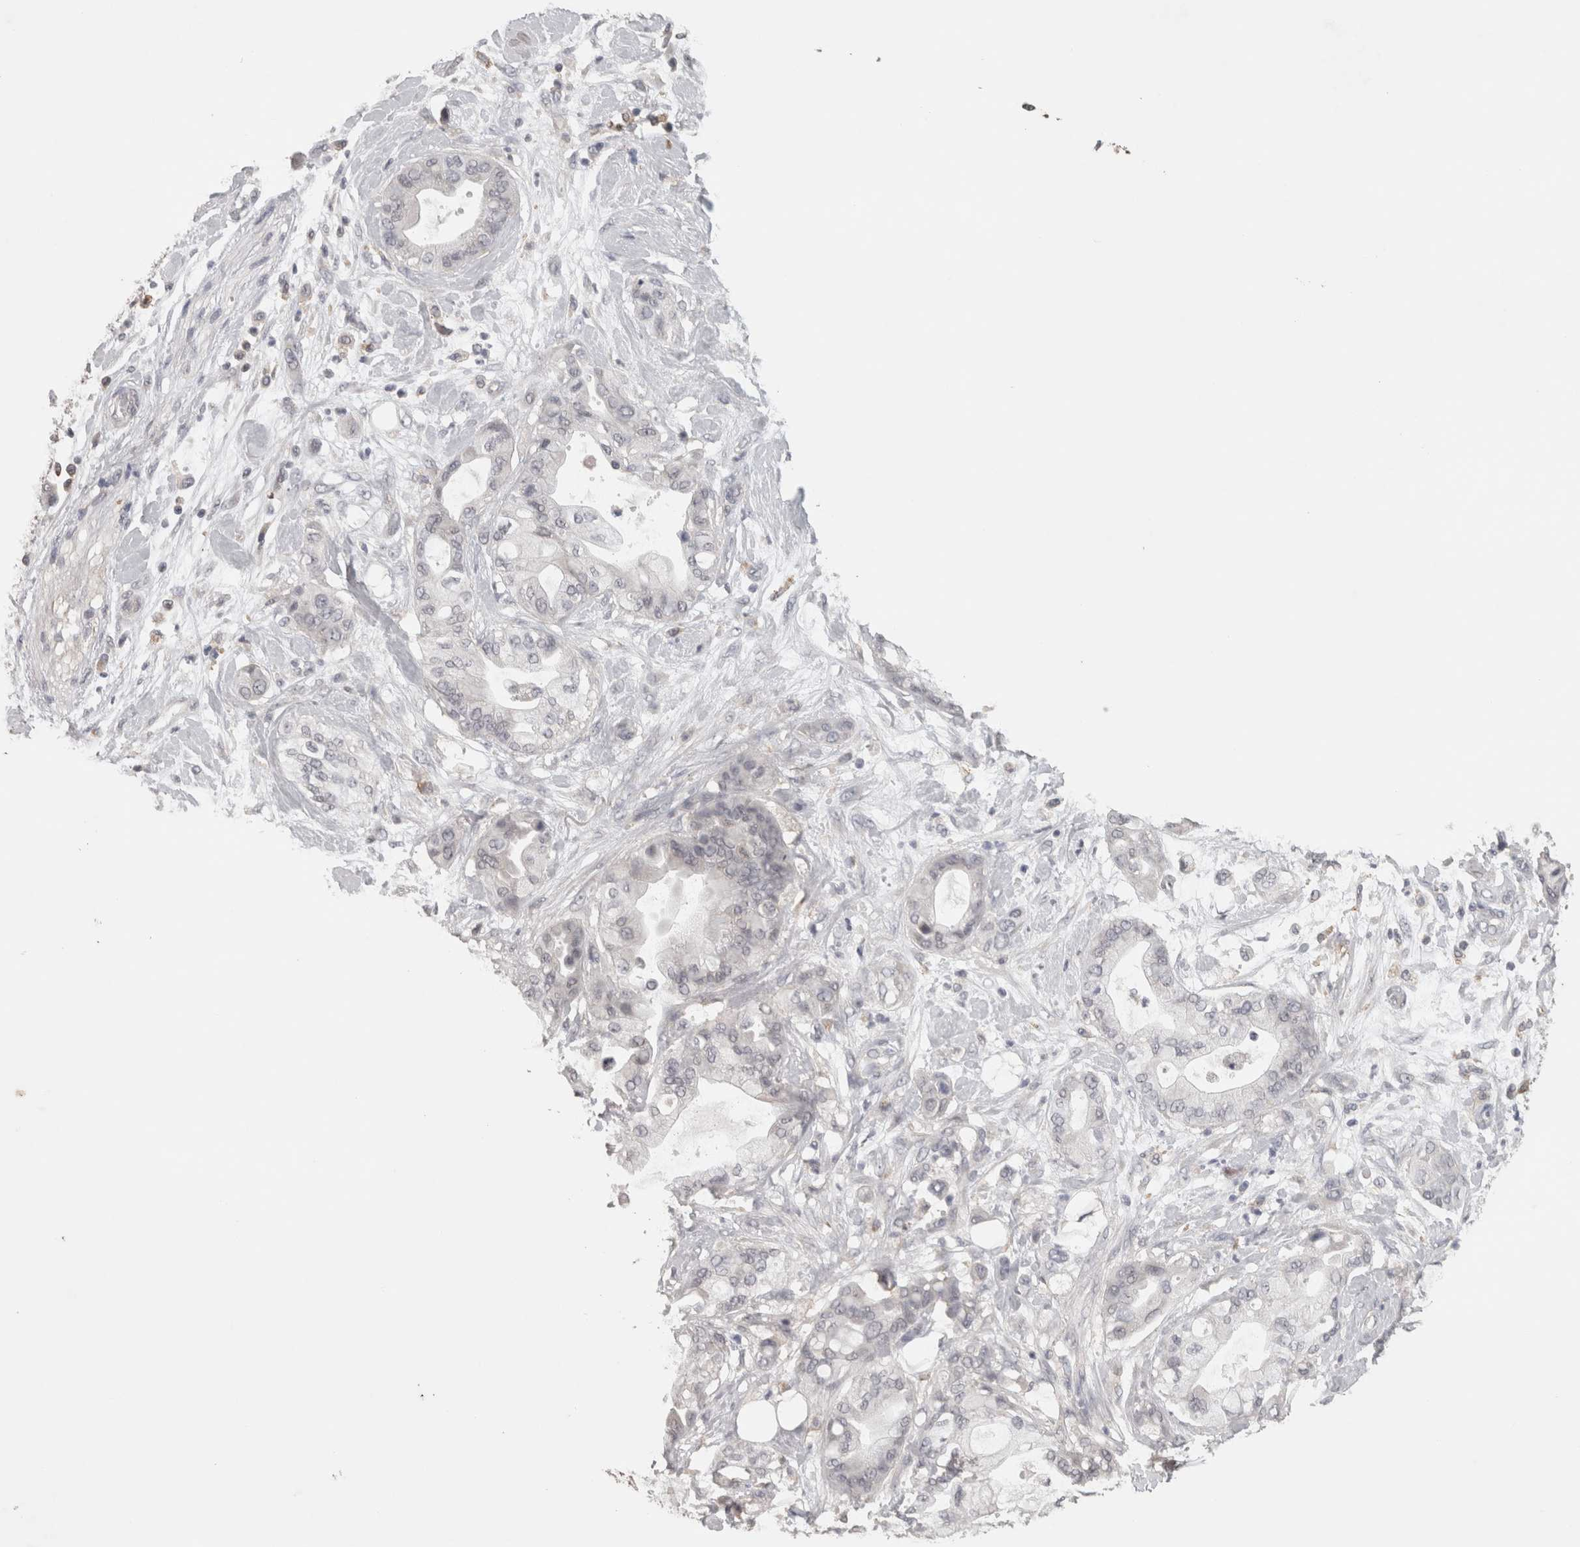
{"staining": {"intensity": "negative", "quantity": "none", "location": "none"}, "tissue": "pancreatic cancer", "cell_type": "Tumor cells", "image_type": "cancer", "snomed": [{"axis": "morphology", "description": "Adenocarcinoma, NOS"}, {"axis": "morphology", "description": "Adenocarcinoma, metastatic, NOS"}, {"axis": "topography", "description": "Lymph node"}, {"axis": "topography", "description": "Pancreas"}, {"axis": "topography", "description": "Duodenum"}], "caption": "Tumor cells are negative for protein expression in human pancreatic cancer.", "gene": "HAVCR2", "patient": {"sex": "female", "age": 64}}